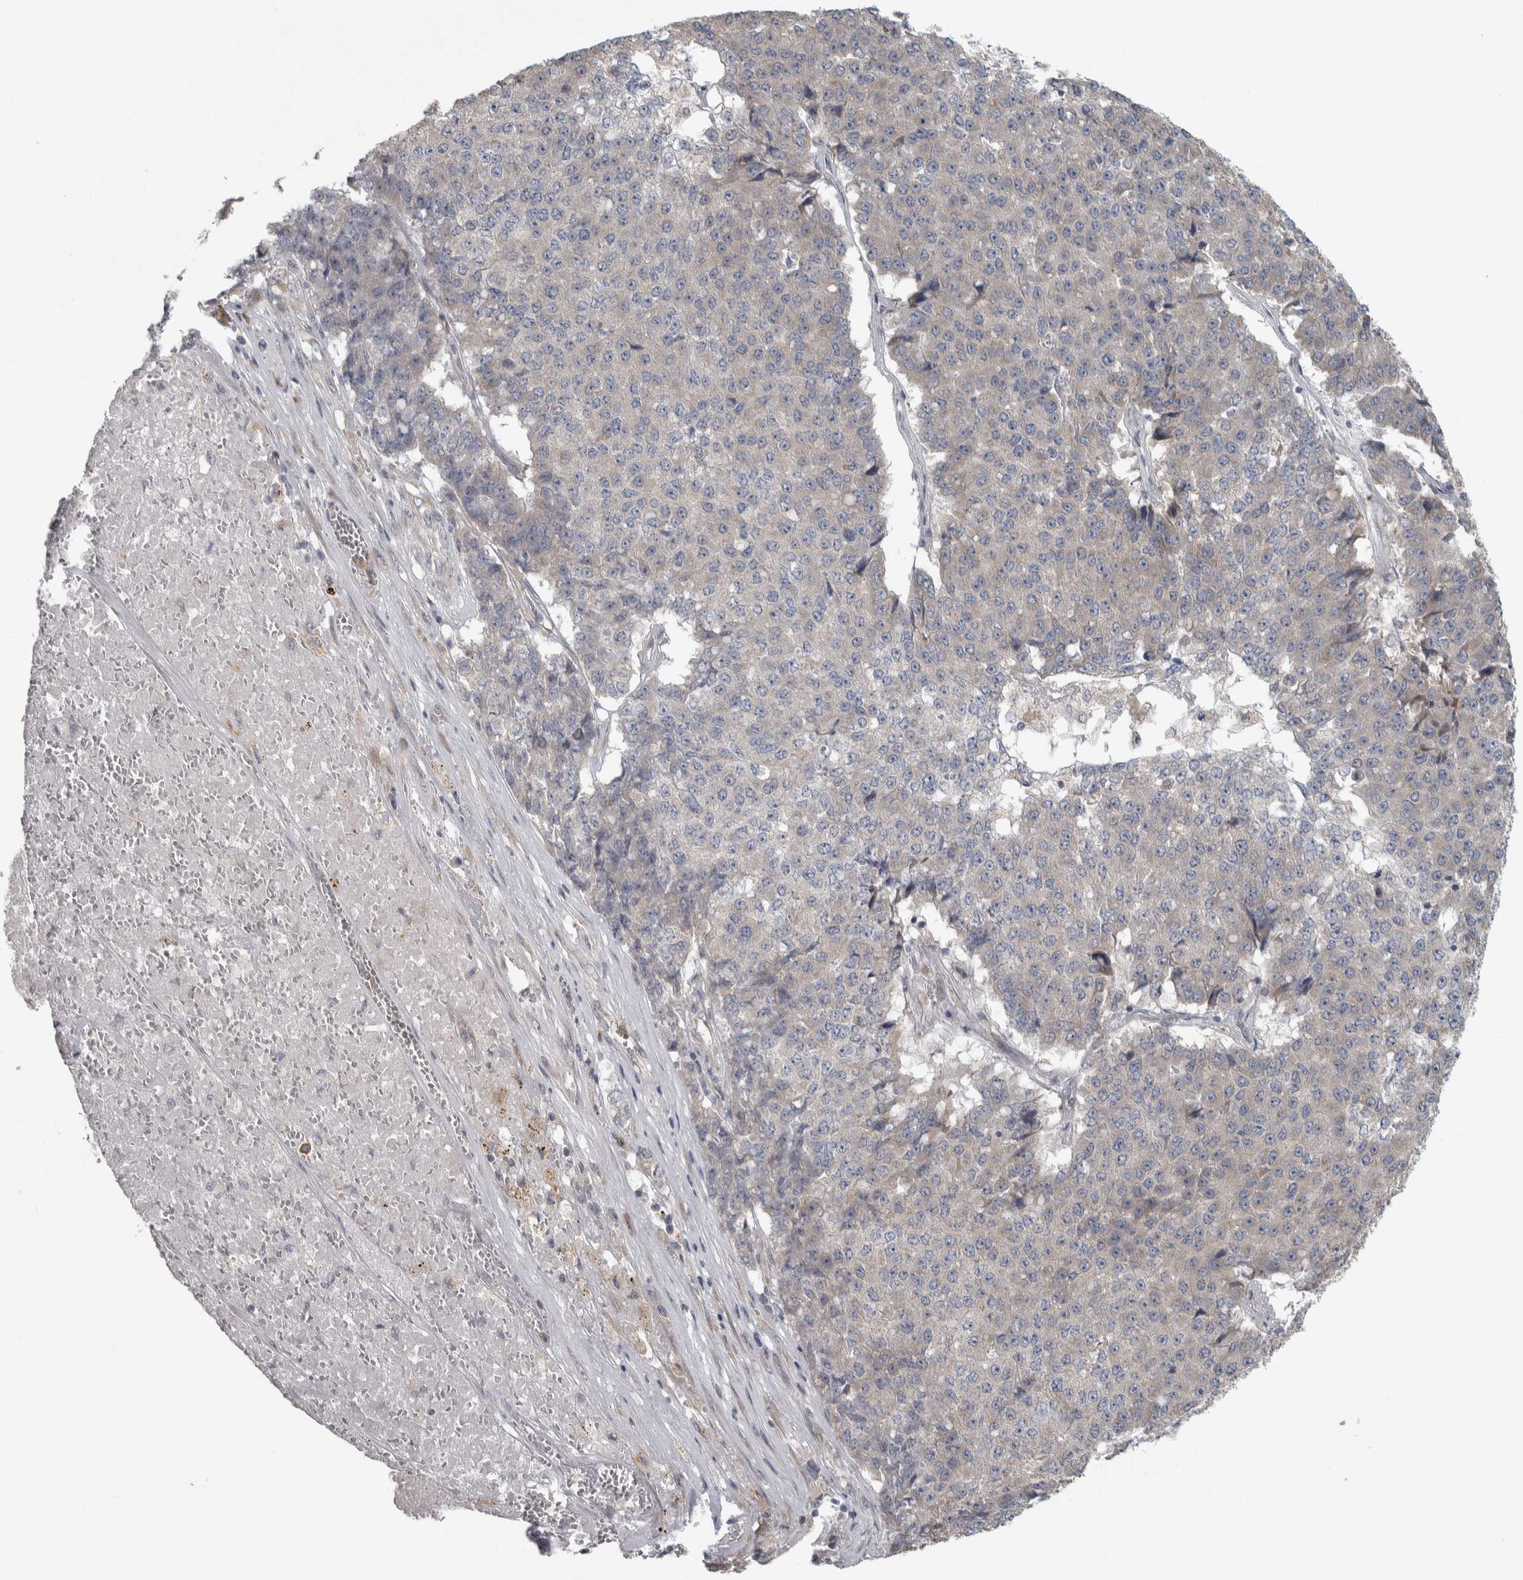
{"staining": {"intensity": "negative", "quantity": "none", "location": "none"}, "tissue": "pancreatic cancer", "cell_type": "Tumor cells", "image_type": "cancer", "snomed": [{"axis": "morphology", "description": "Adenocarcinoma, NOS"}, {"axis": "topography", "description": "Pancreas"}], "caption": "Pancreatic cancer was stained to show a protein in brown. There is no significant expression in tumor cells. (Stains: DAB immunohistochemistry (IHC) with hematoxylin counter stain, Microscopy: brightfield microscopy at high magnification).", "gene": "SRP68", "patient": {"sex": "male", "age": 50}}